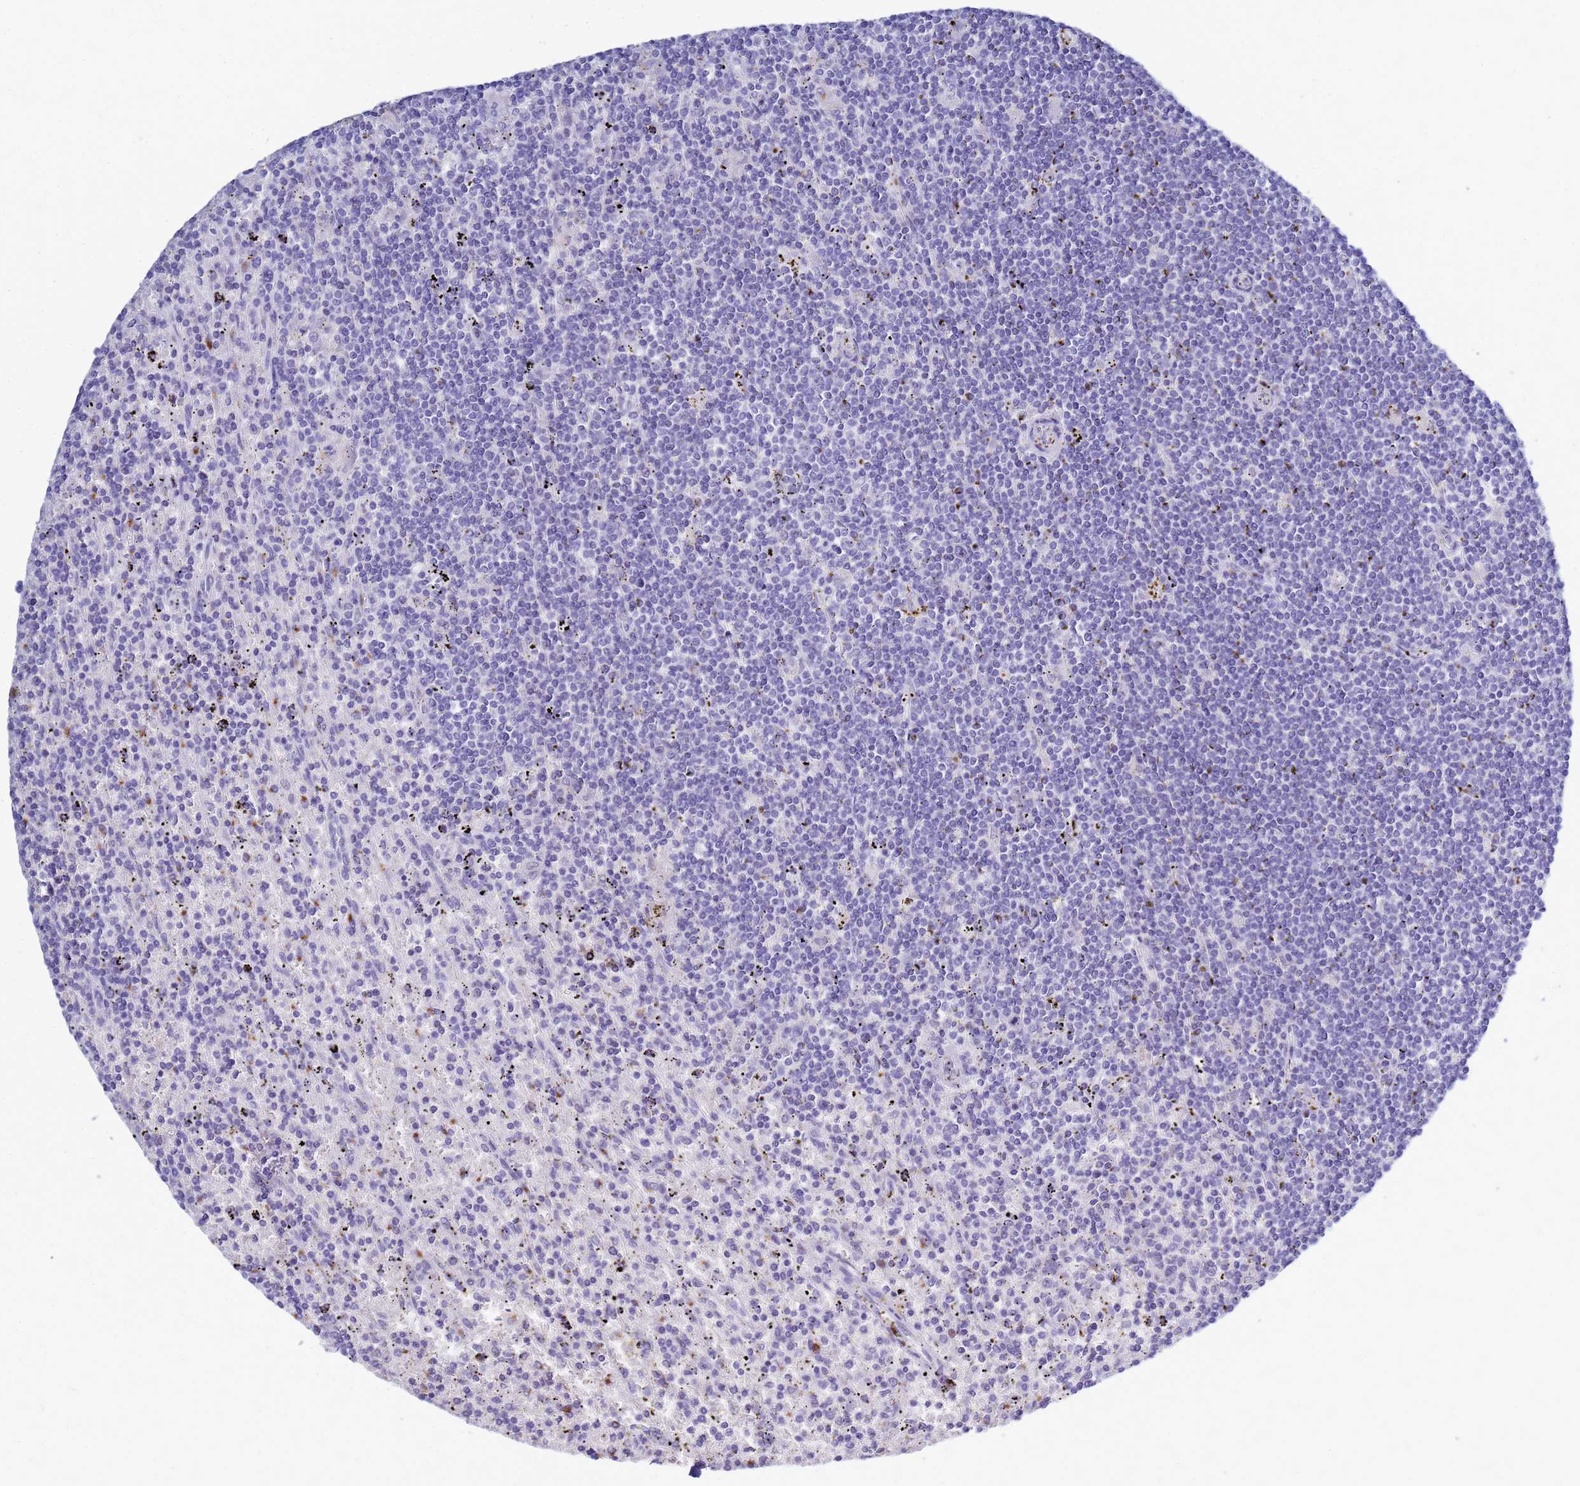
{"staining": {"intensity": "negative", "quantity": "none", "location": "none"}, "tissue": "lymphoma", "cell_type": "Tumor cells", "image_type": "cancer", "snomed": [{"axis": "morphology", "description": "Malignant lymphoma, non-Hodgkin's type, Low grade"}, {"axis": "topography", "description": "Spleen"}], "caption": "There is no significant staining in tumor cells of low-grade malignant lymphoma, non-Hodgkin's type. The staining is performed using DAB brown chromogen with nuclei counter-stained in using hematoxylin.", "gene": "B3GNT8", "patient": {"sex": "male", "age": 76}}